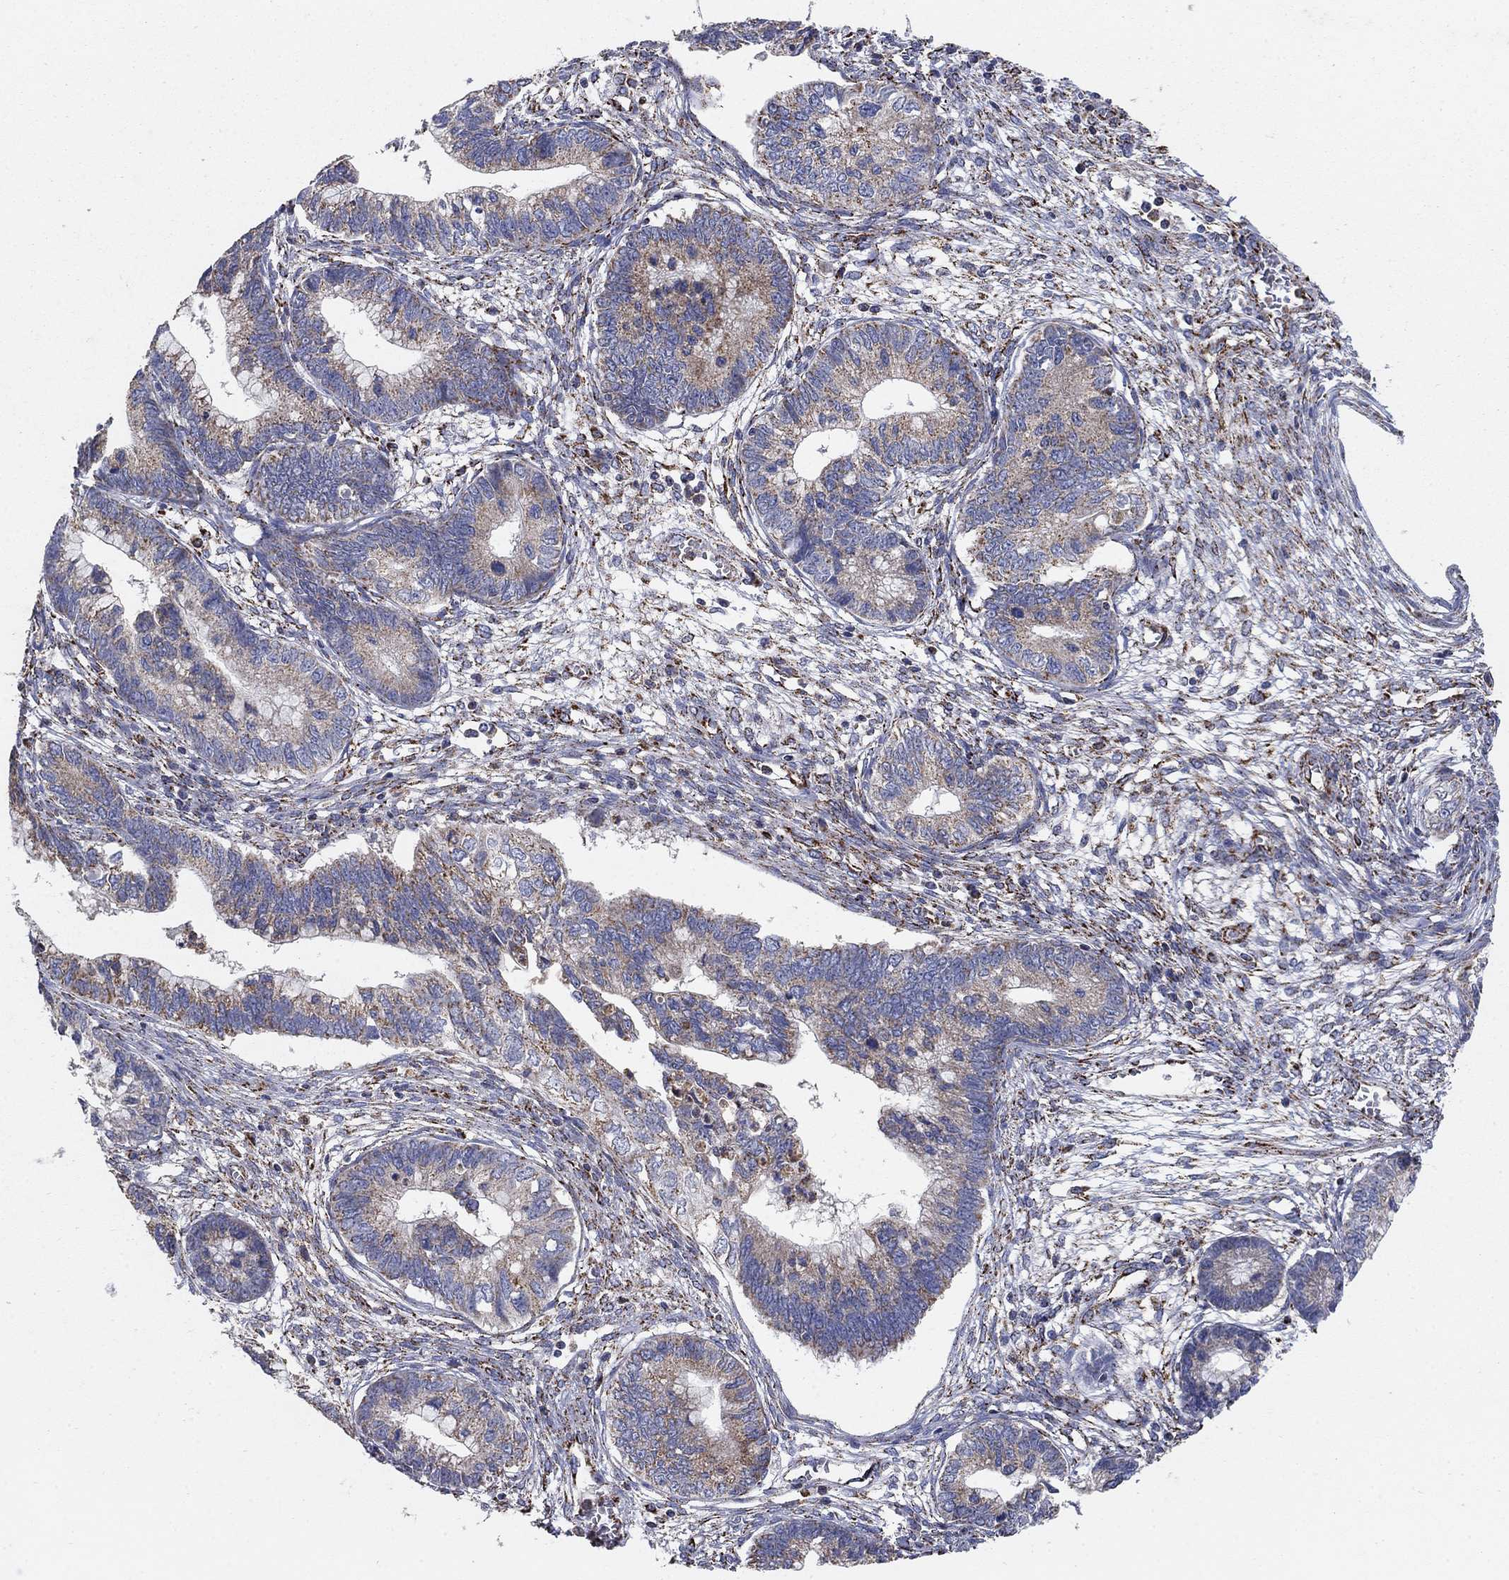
{"staining": {"intensity": "weak", "quantity": ">75%", "location": "cytoplasmic/membranous"}, "tissue": "cervical cancer", "cell_type": "Tumor cells", "image_type": "cancer", "snomed": [{"axis": "morphology", "description": "Adenocarcinoma, NOS"}, {"axis": "topography", "description": "Cervix"}], "caption": "Tumor cells exhibit low levels of weak cytoplasmic/membranous positivity in approximately >75% of cells in human cervical adenocarcinoma.", "gene": "PNPLA2", "patient": {"sex": "female", "age": 44}}